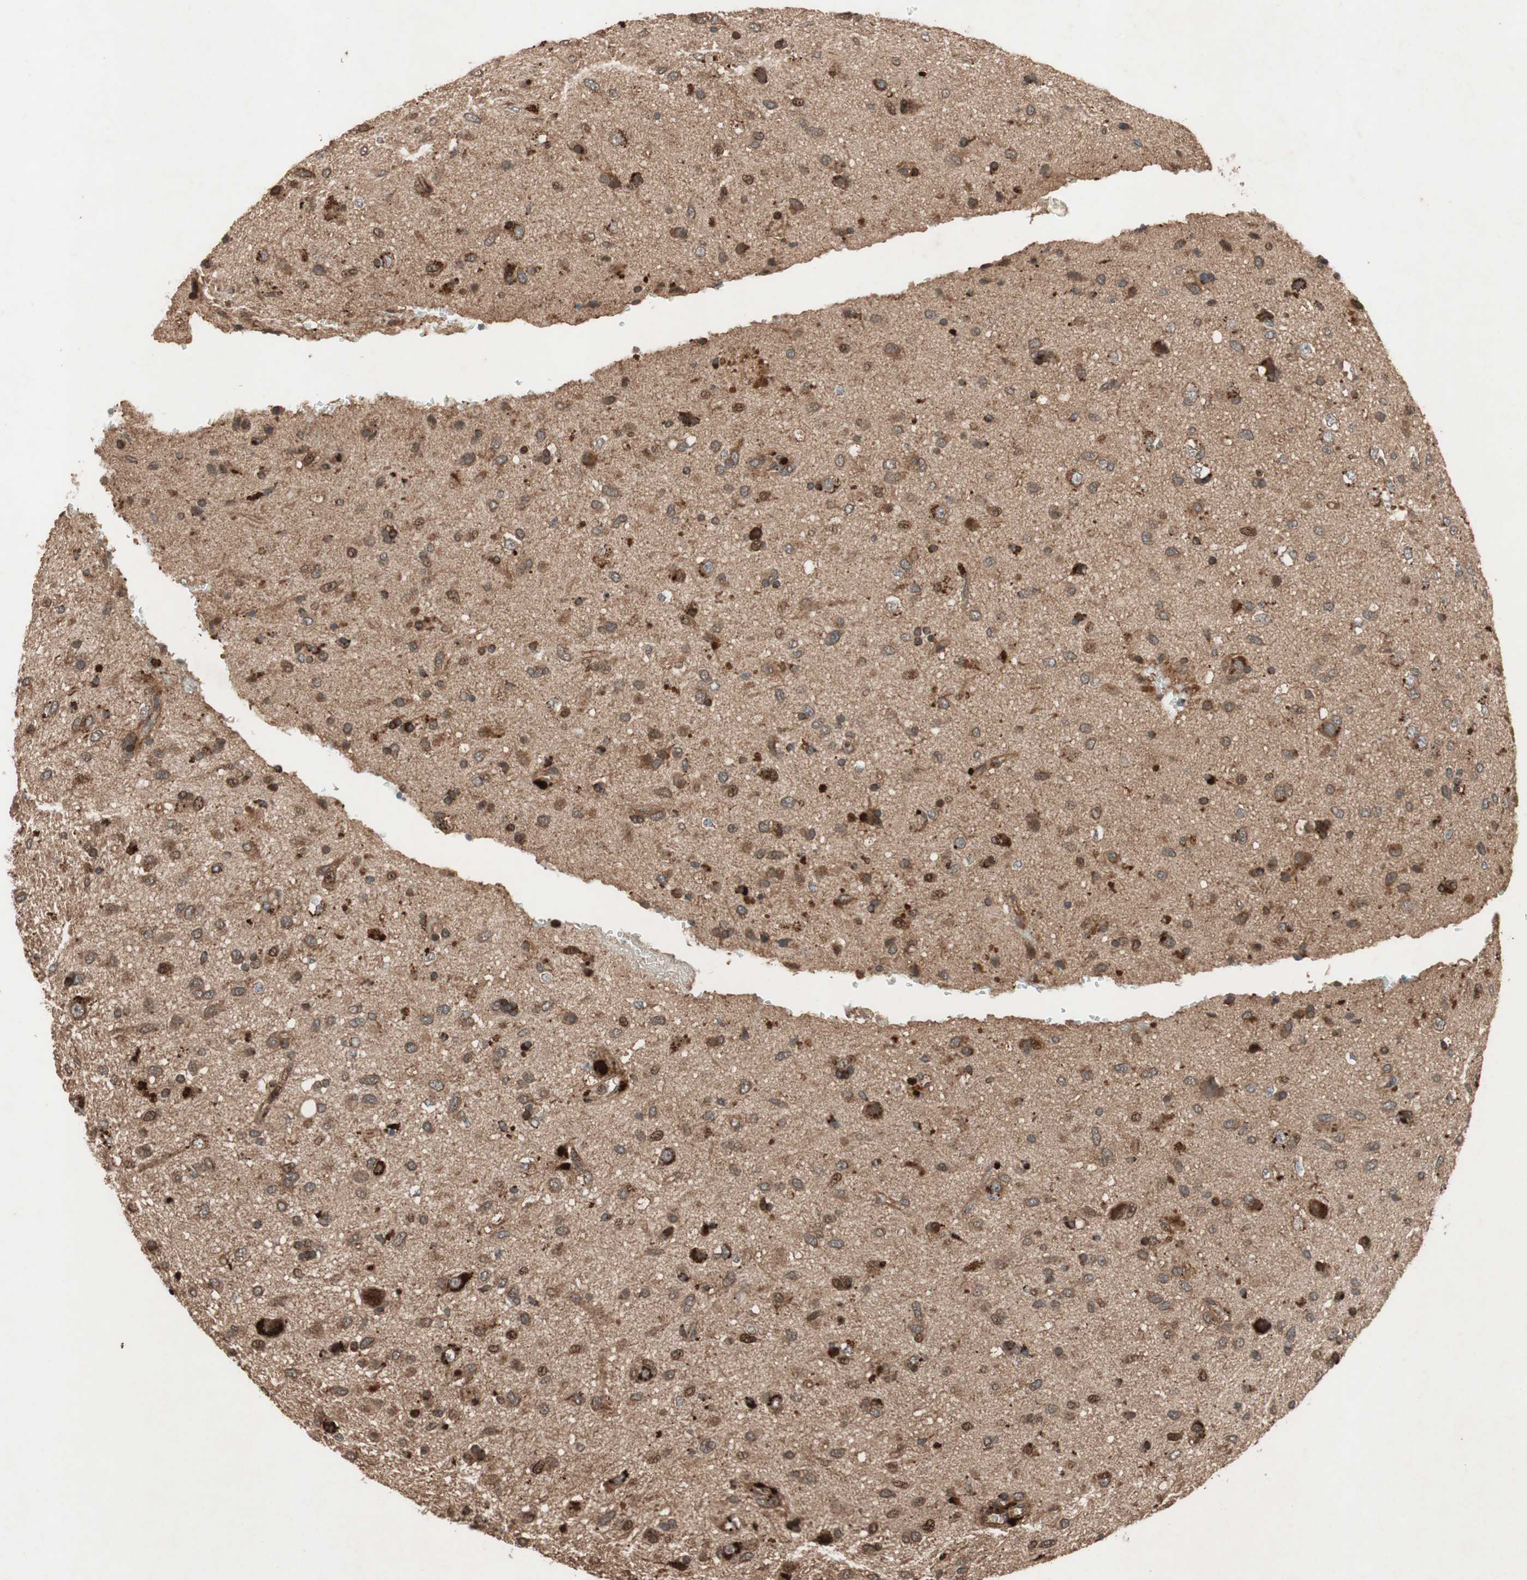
{"staining": {"intensity": "strong", "quantity": "25%-75%", "location": "cytoplasmic/membranous"}, "tissue": "glioma", "cell_type": "Tumor cells", "image_type": "cancer", "snomed": [{"axis": "morphology", "description": "Glioma, malignant, Low grade"}, {"axis": "topography", "description": "Brain"}], "caption": "Tumor cells demonstrate strong cytoplasmic/membranous expression in approximately 25%-75% of cells in malignant low-grade glioma. The protein is shown in brown color, while the nuclei are stained blue.", "gene": "RAB1A", "patient": {"sex": "male", "age": 77}}